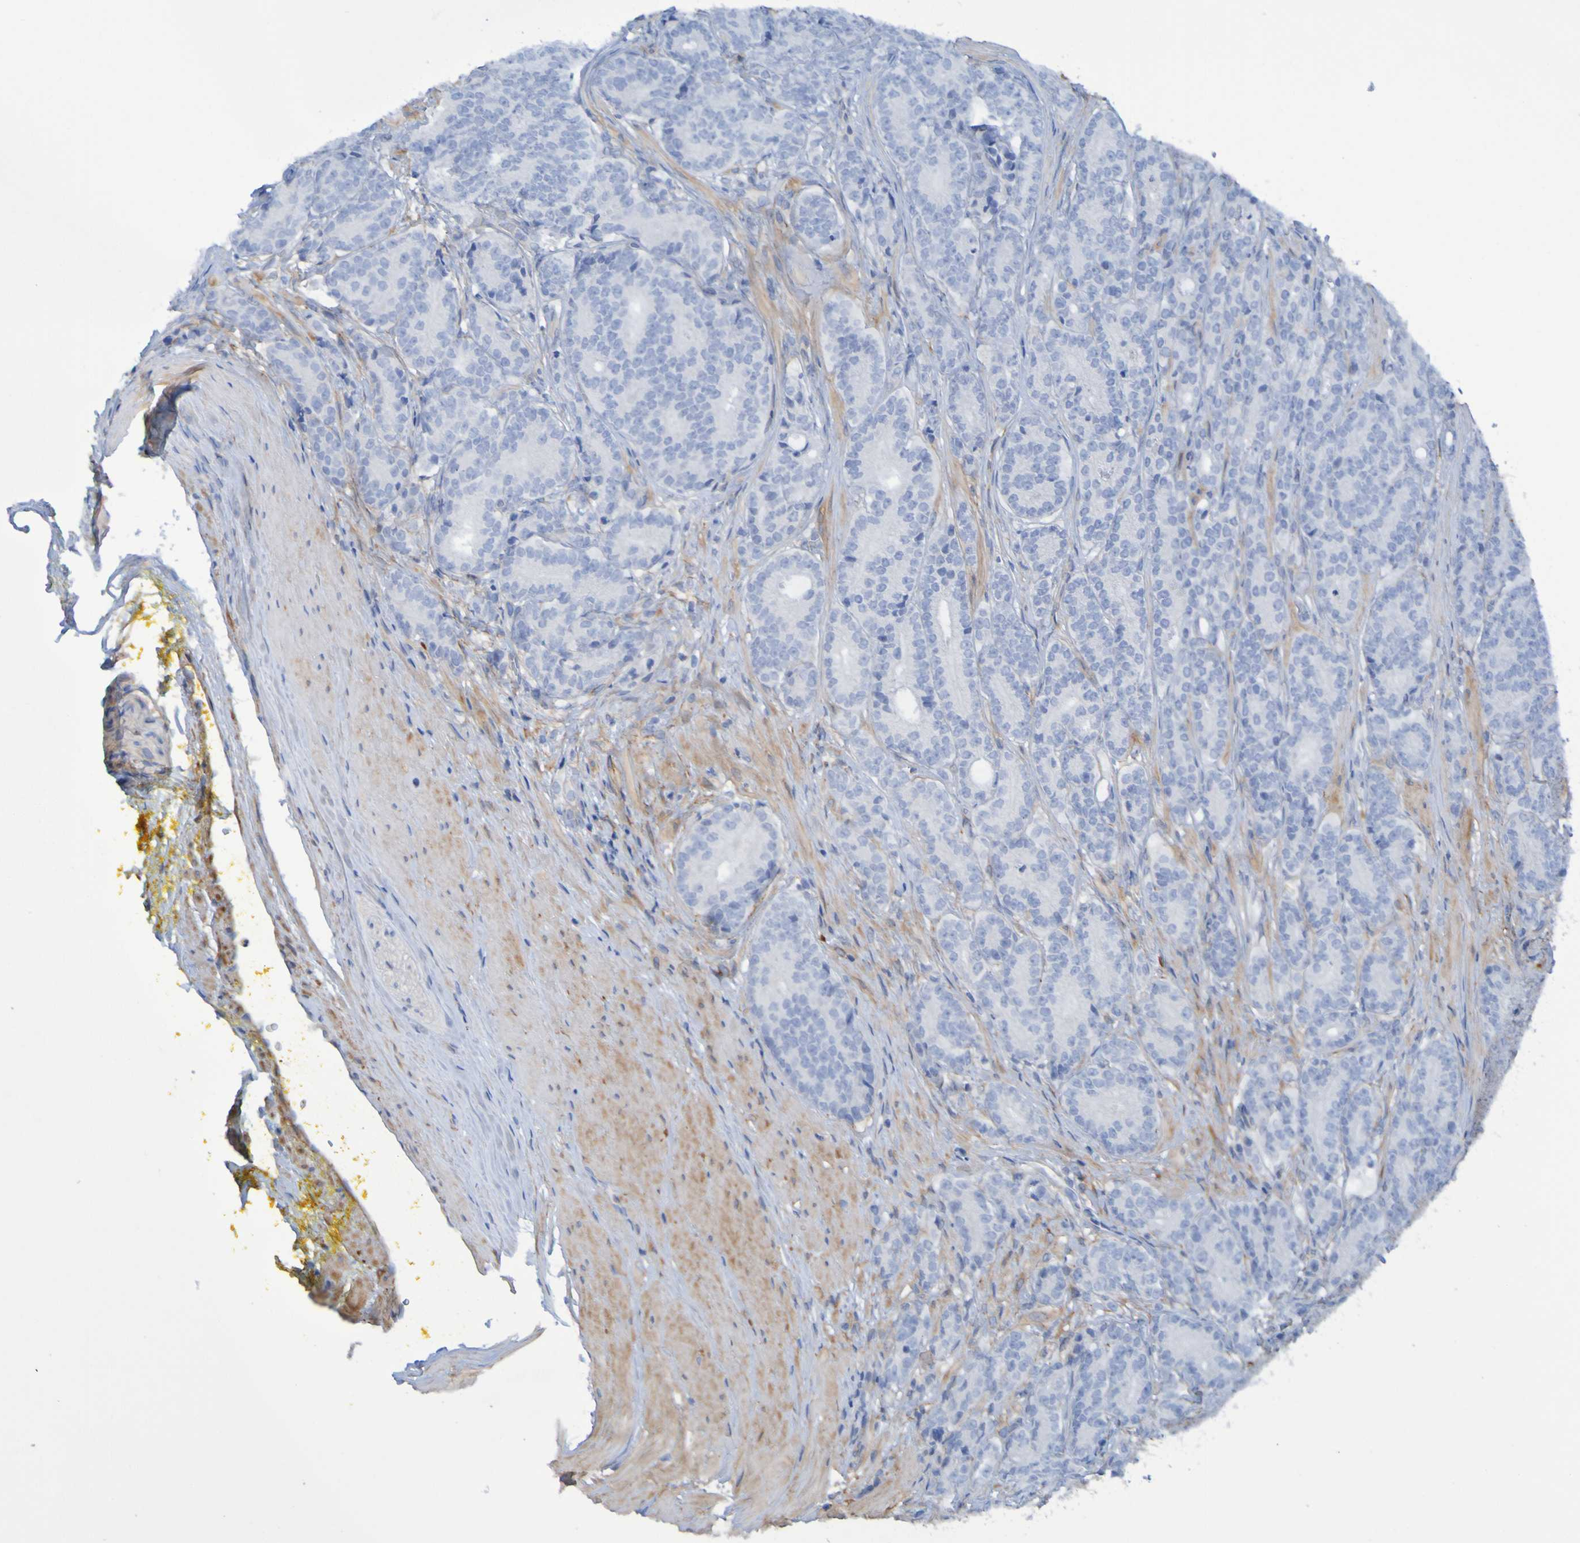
{"staining": {"intensity": "negative", "quantity": "none", "location": "none"}, "tissue": "prostate cancer", "cell_type": "Tumor cells", "image_type": "cancer", "snomed": [{"axis": "morphology", "description": "Adenocarcinoma, High grade"}, {"axis": "topography", "description": "Prostate"}], "caption": "DAB immunohistochemical staining of human adenocarcinoma (high-grade) (prostate) displays no significant expression in tumor cells.", "gene": "LPP", "patient": {"sex": "male", "age": 61}}